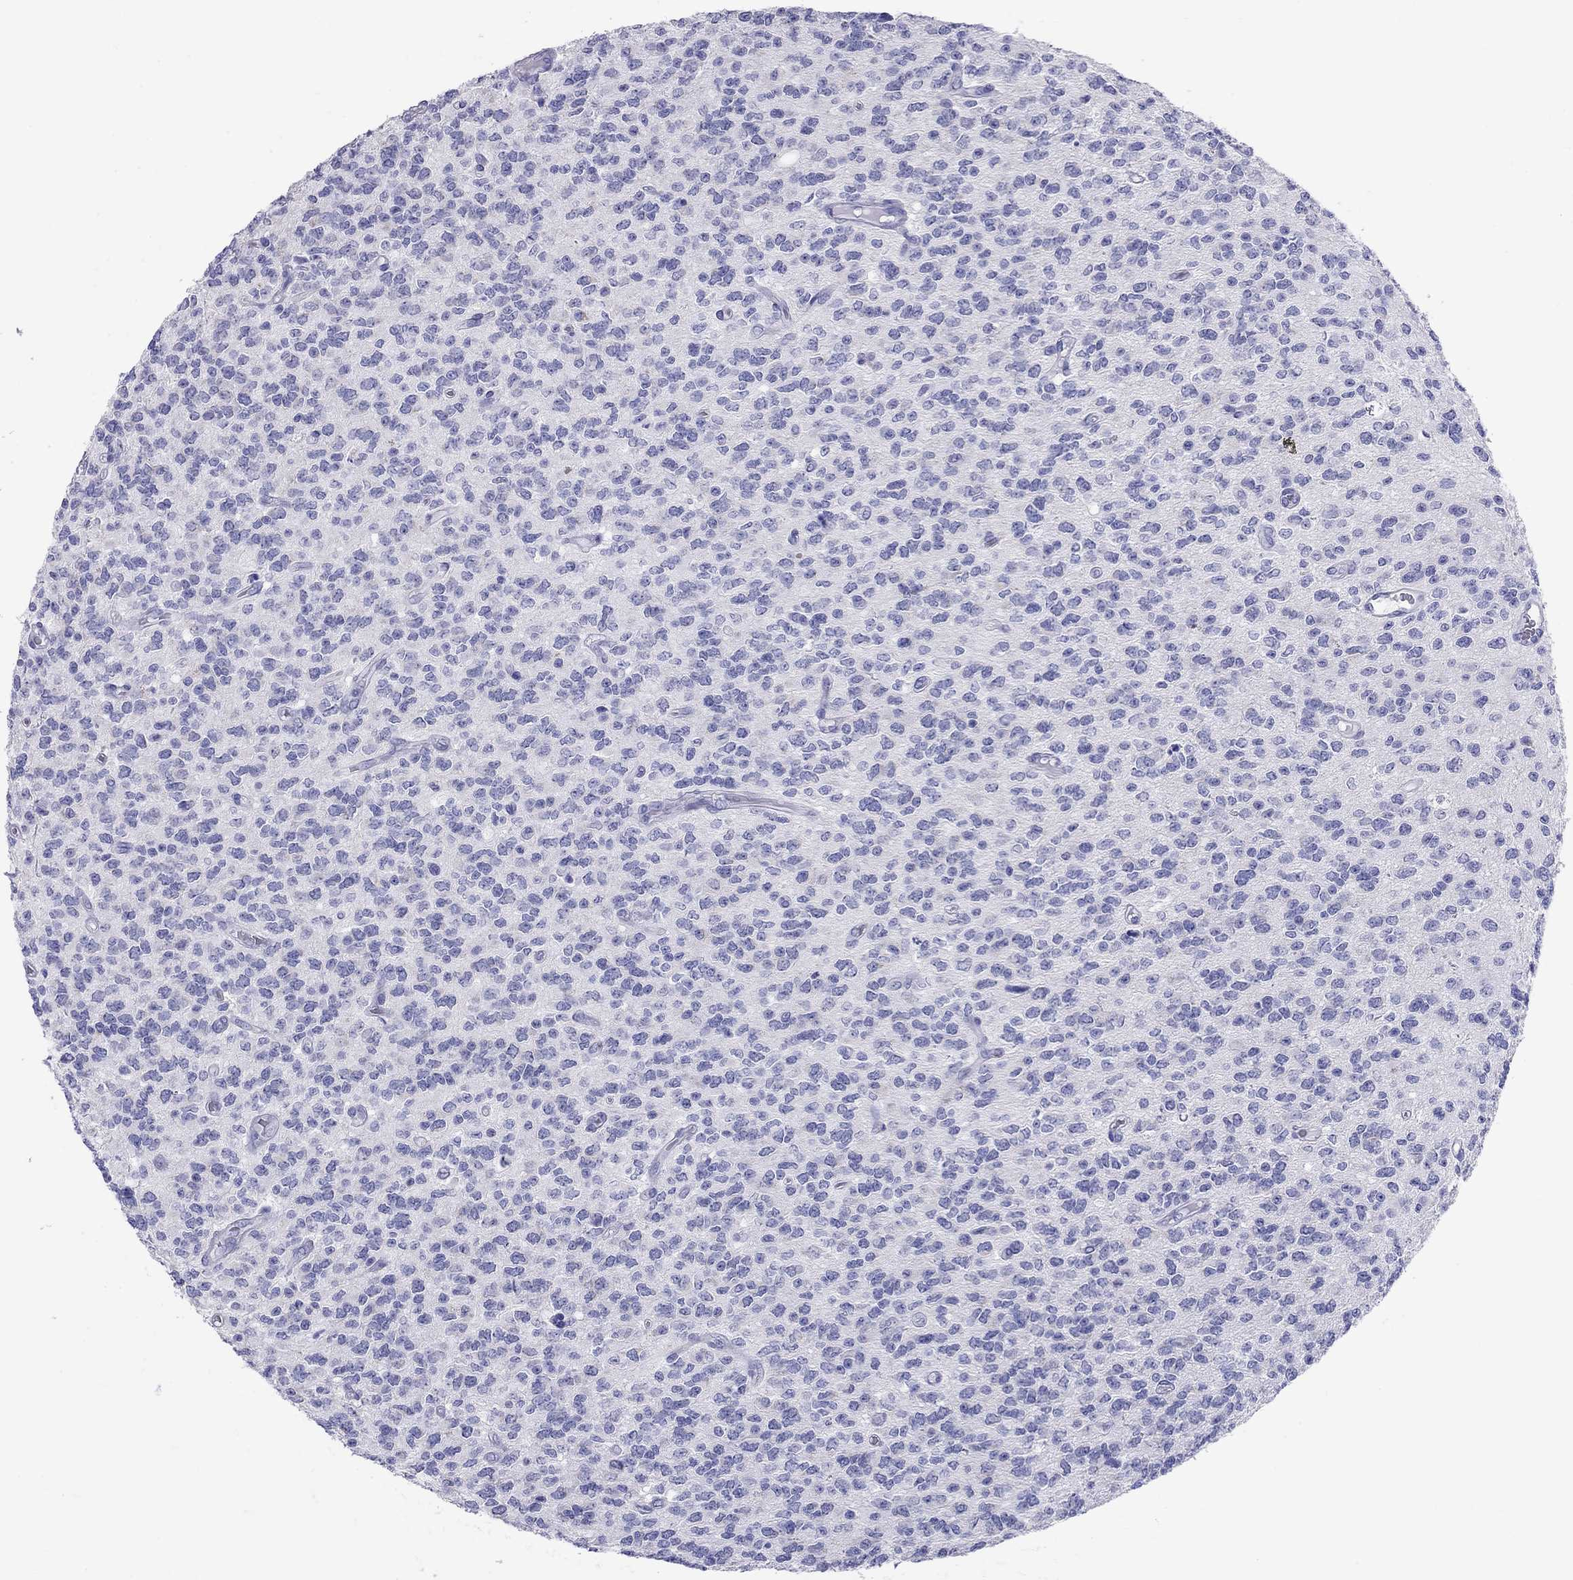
{"staining": {"intensity": "negative", "quantity": "none", "location": "none"}, "tissue": "glioma", "cell_type": "Tumor cells", "image_type": "cancer", "snomed": [{"axis": "morphology", "description": "Glioma, malignant, Low grade"}, {"axis": "topography", "description": "Brain"}], "caption": "High power microscopy histopathology image of an immunohistochemistry (IHC) photomicrograph of malignant glioma (low-grade), revealing no significant staining in tumor cells.", "gene": "DPY19L2", "patient": {"sex": "female", "age": 45}}